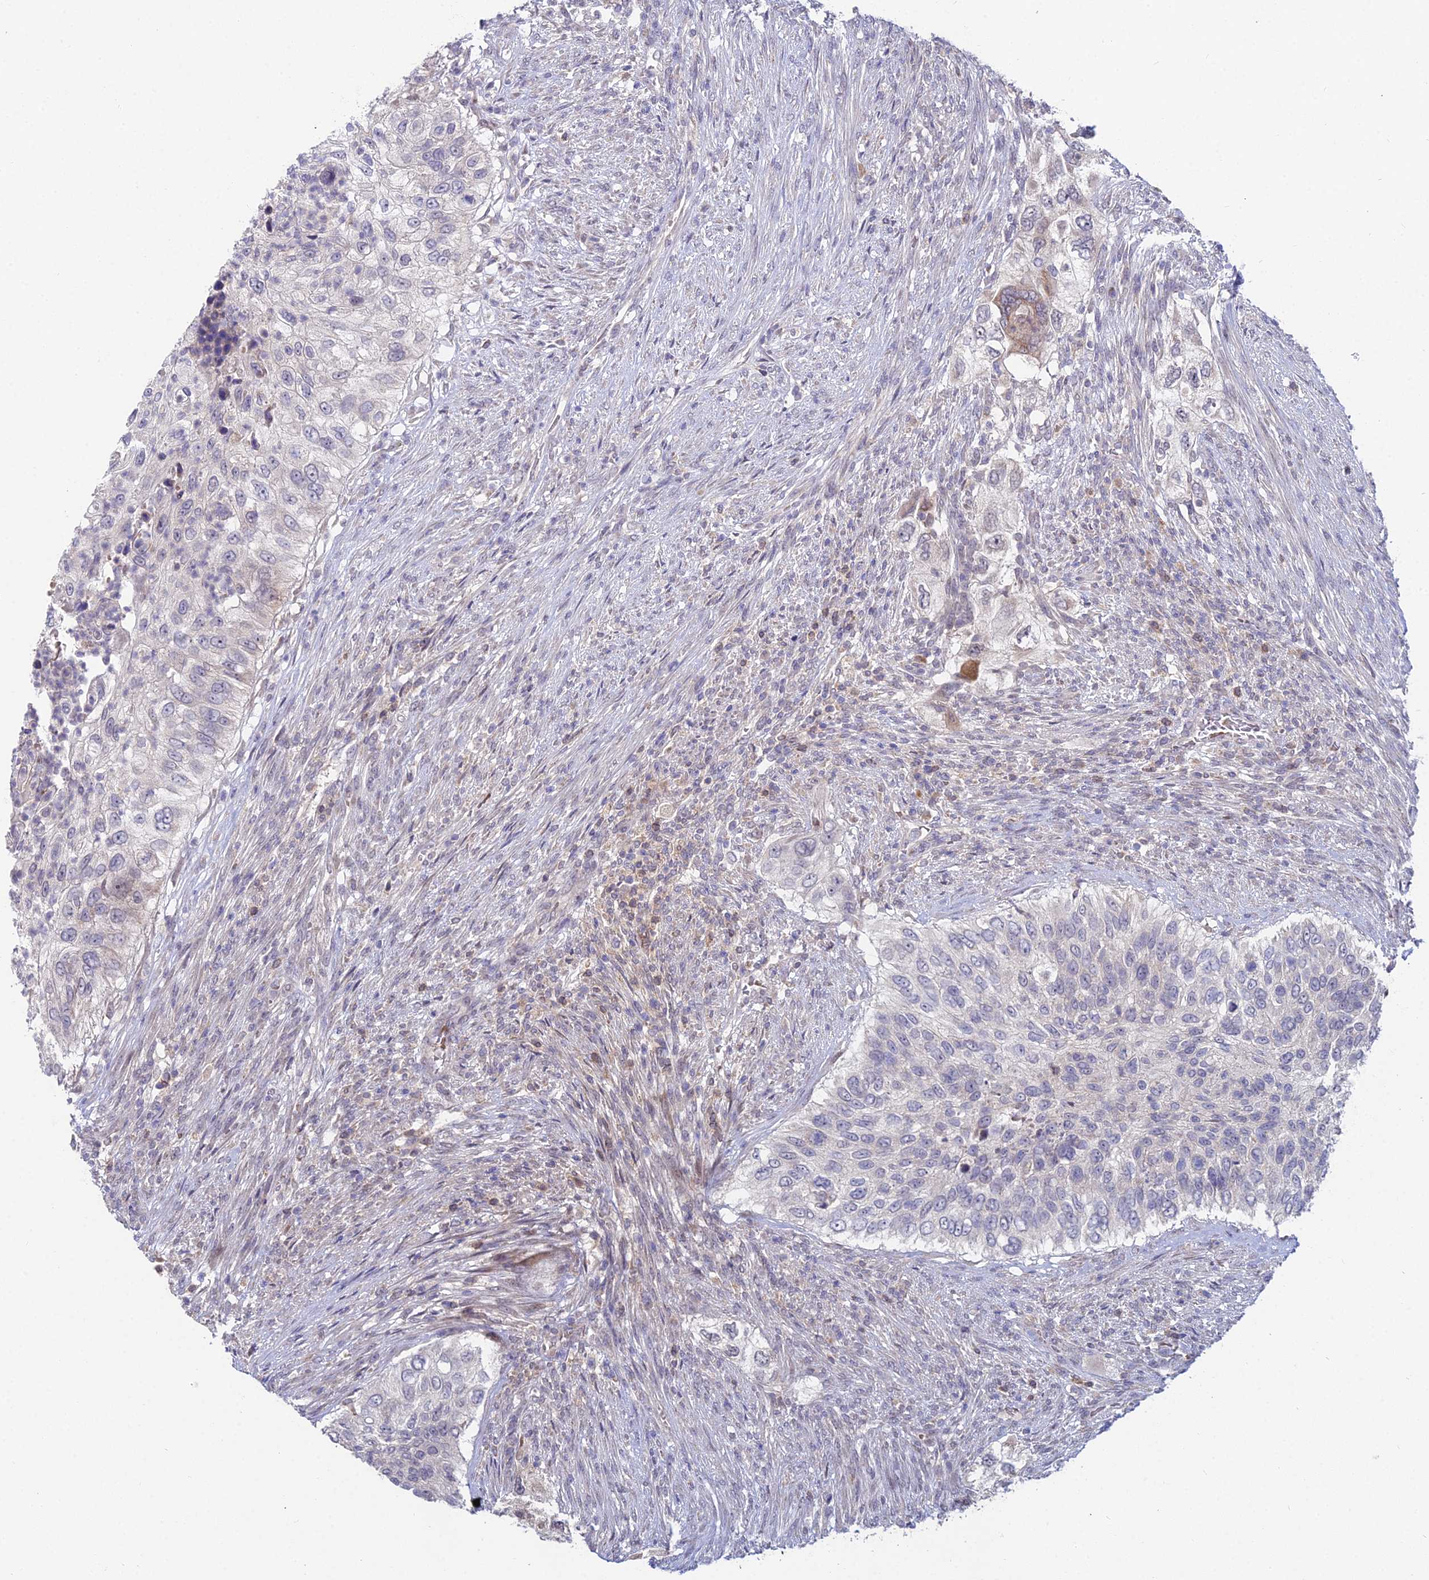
{"staining": {"intensity": "weak", "quantity": "<25%", "location": "cytoplasmic/membranous"}, "tissue": "urothelial cancer", "cell_type": "Tumor cells", "image_type": "cancer", "snomed": [{"axis": "morphology", "description": "Urothelial carcinoma, High grade"}, {"axis": "topography", "description": "Urinary bladder"}], "caption": "A histopathology image of urothelial carcinoma (high-grade) stained for a protein exhibits no brown staining in tumor cells.", "gene": "WDR43", "patient": {"sex": "female", "age": 60}}